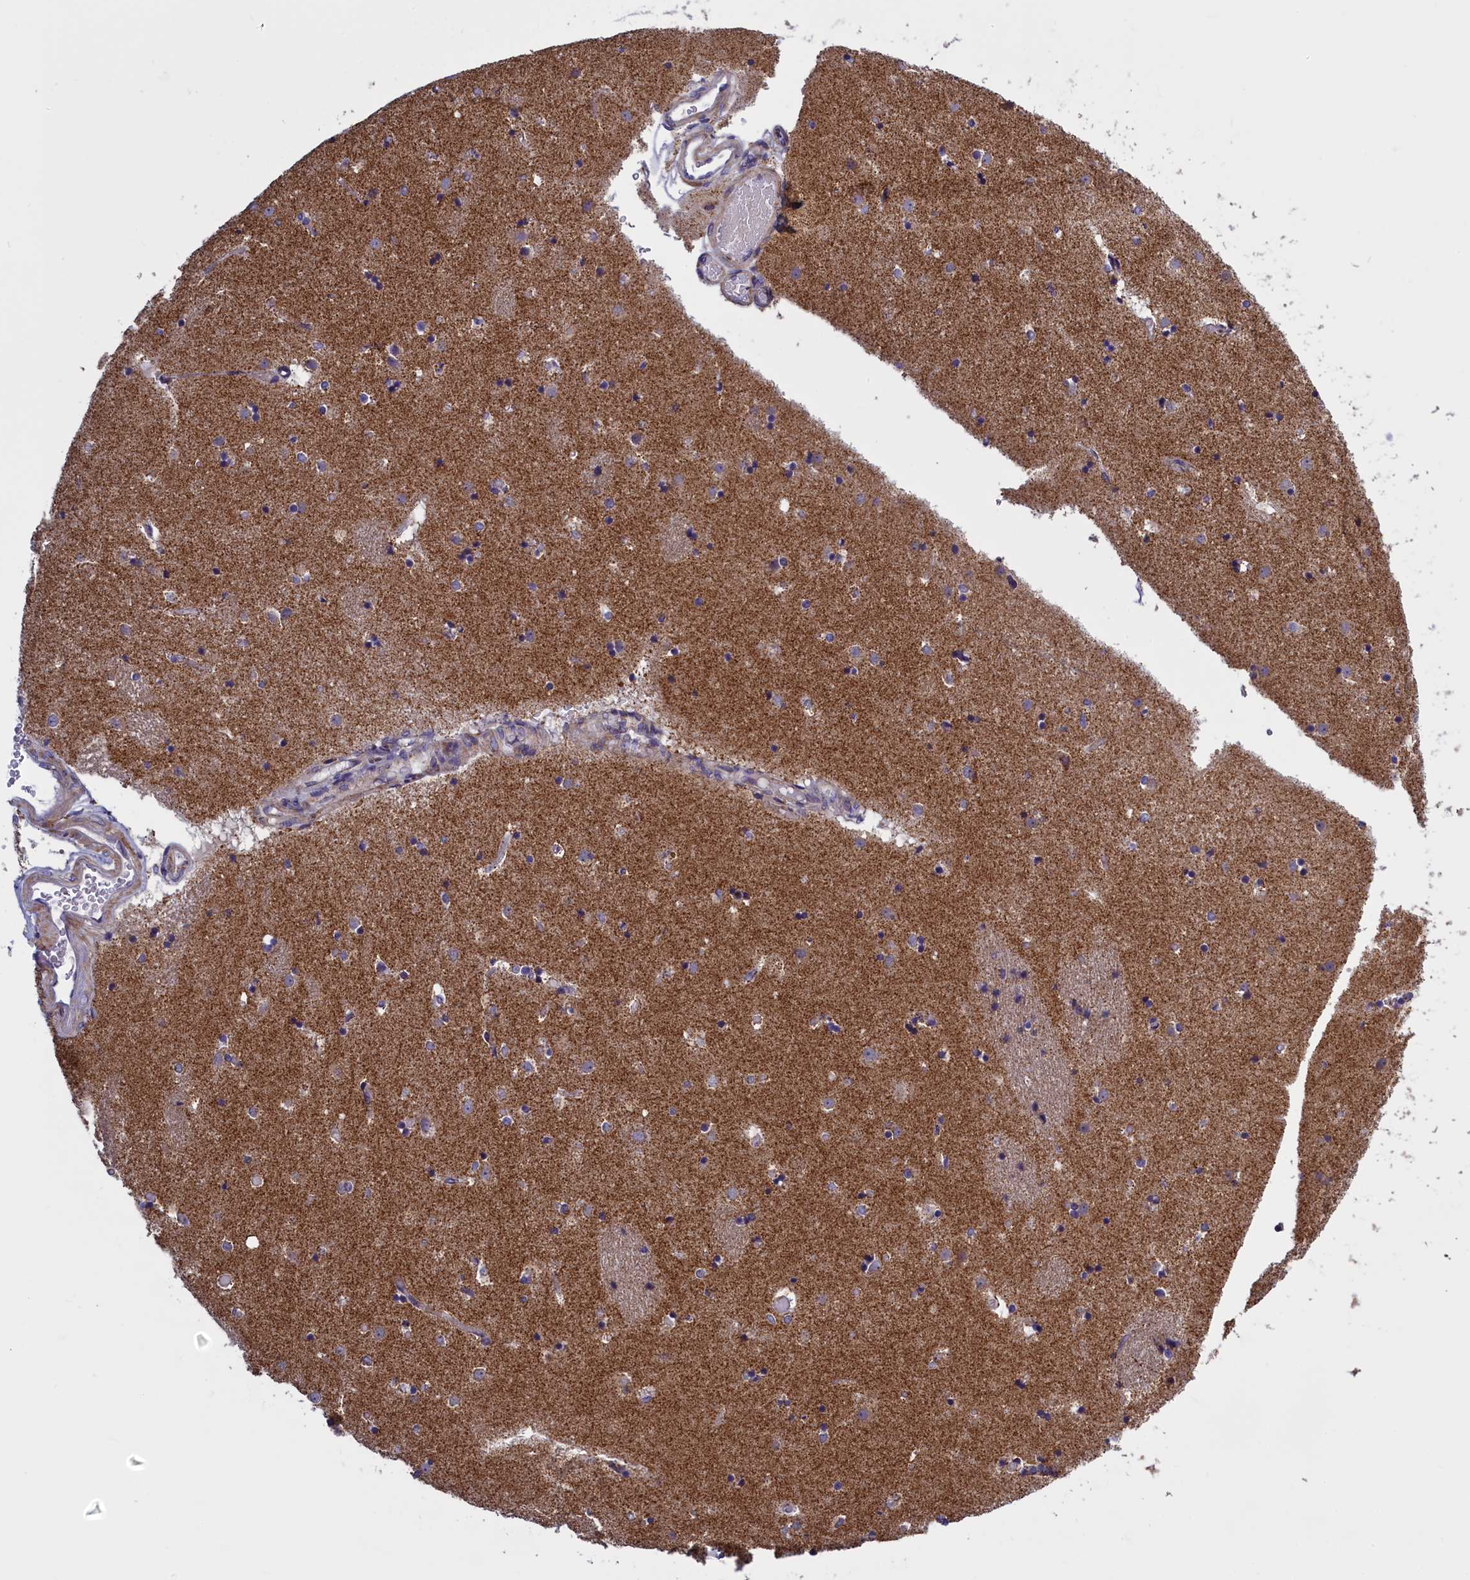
{"staining": {"intensity": "weak", "quantity": "<25%", "location": "cytoplasmic/membranous"}, "tissue": "caudate", "cell_type": "Glial cells", "image_type": "normal", "snomed": [{"axis": "morphology", "description": "Normal tissue, NOS"}, {"axis": "topography", "description": "Lateral ventricle wall"}], "caption": "Immunohistochemistry (IHC) photomicrograph of normal human caudate stained for a protein (brown), which reveals no positivity in glial cells.", "gene": "IFT122", "patient": {"sex": "female", "age": 52}}